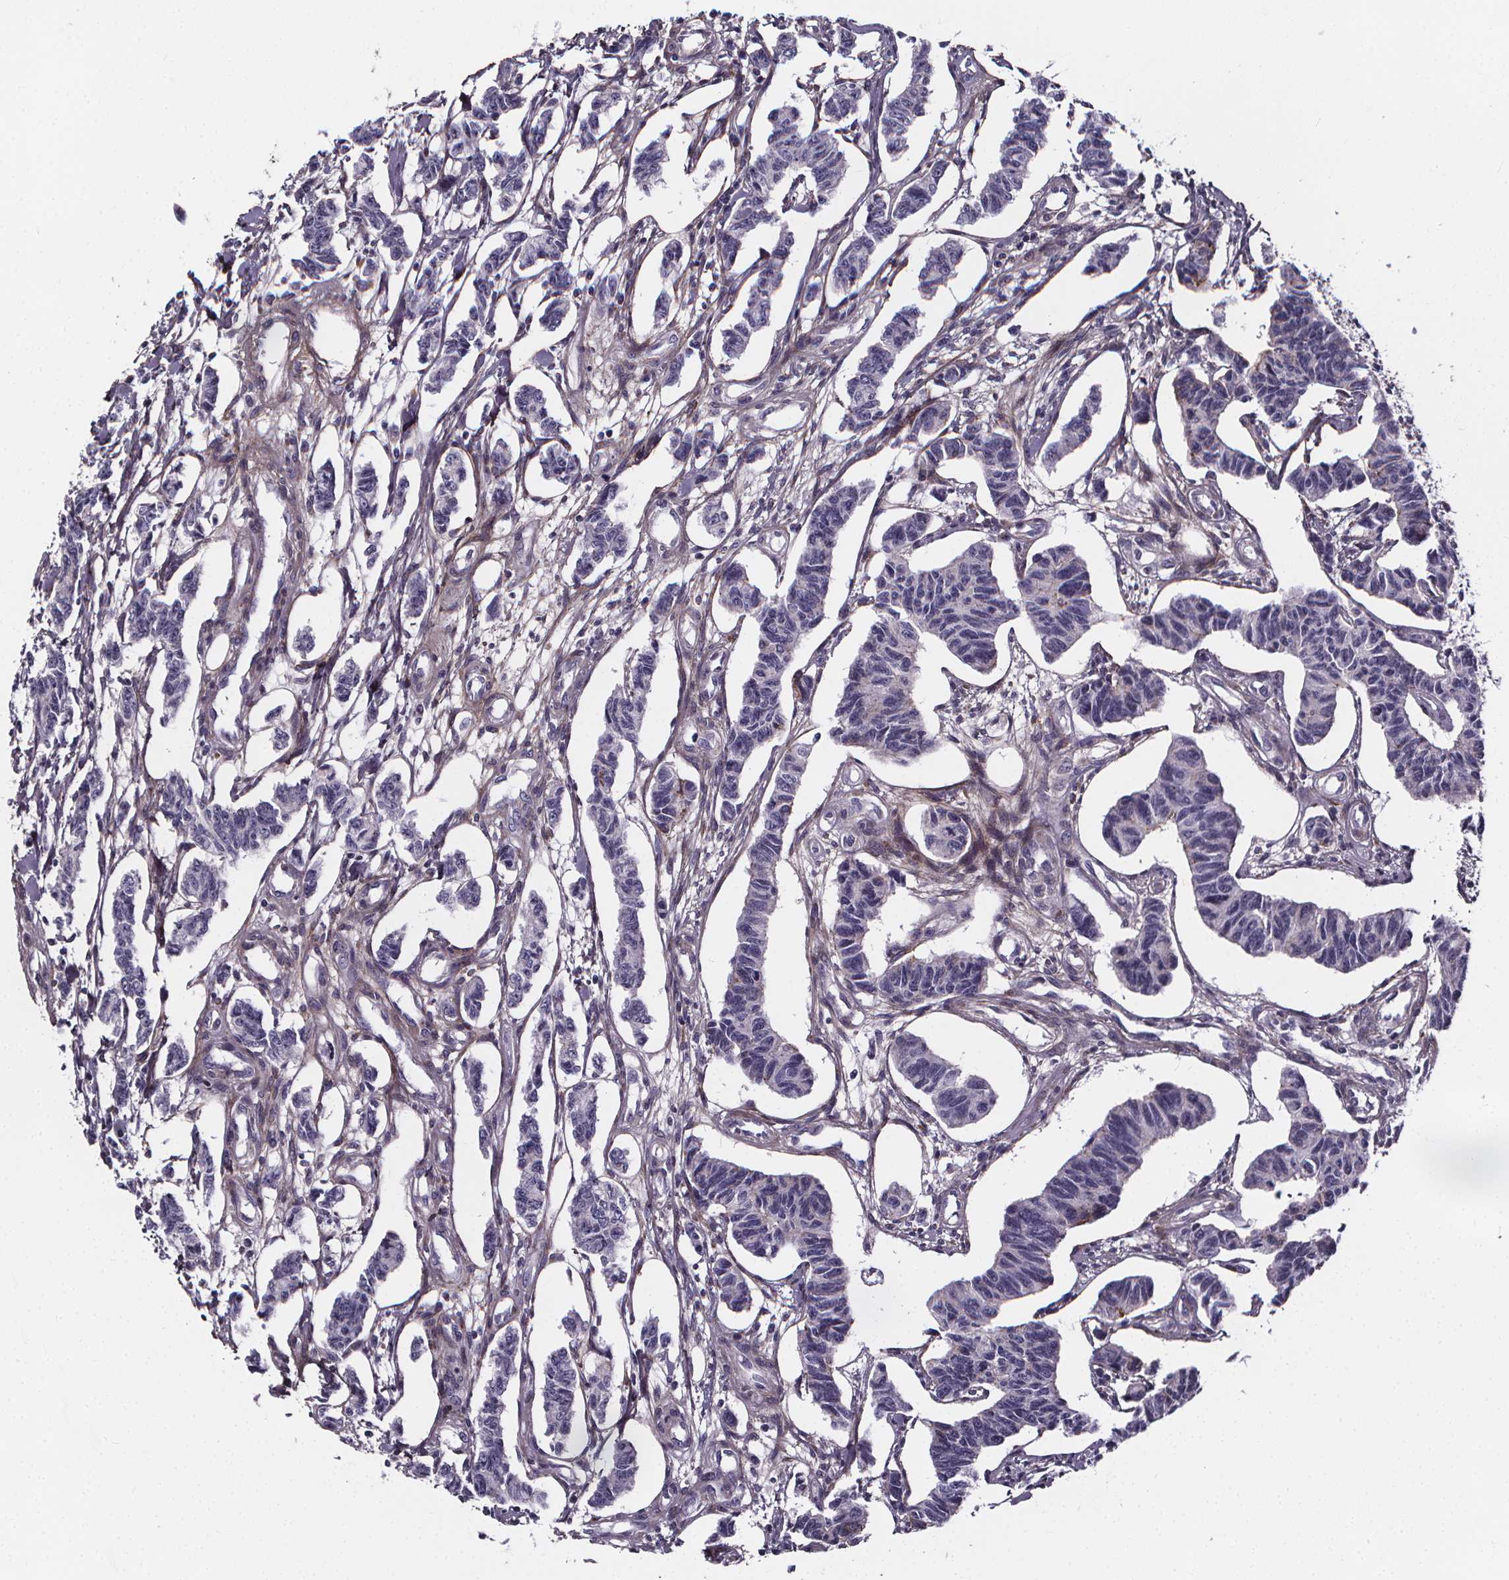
{"staining": {"intensity": "negative", "quantity": "none", "location": "none"}, "tissue": "carcinoid", "cell_type": "Tumor cells", "image_type": "cancer", "snomed": [{"axis": "morphology", "description": "Carcinoid, malignant, NOS"}, {"axis": "topography", "description": "Kidney"}], "caption": "There is no significant expression in tumor cells of carcinoid.", "gene": "AEBP1", "patient": {"sex": "female", "age": 41}}